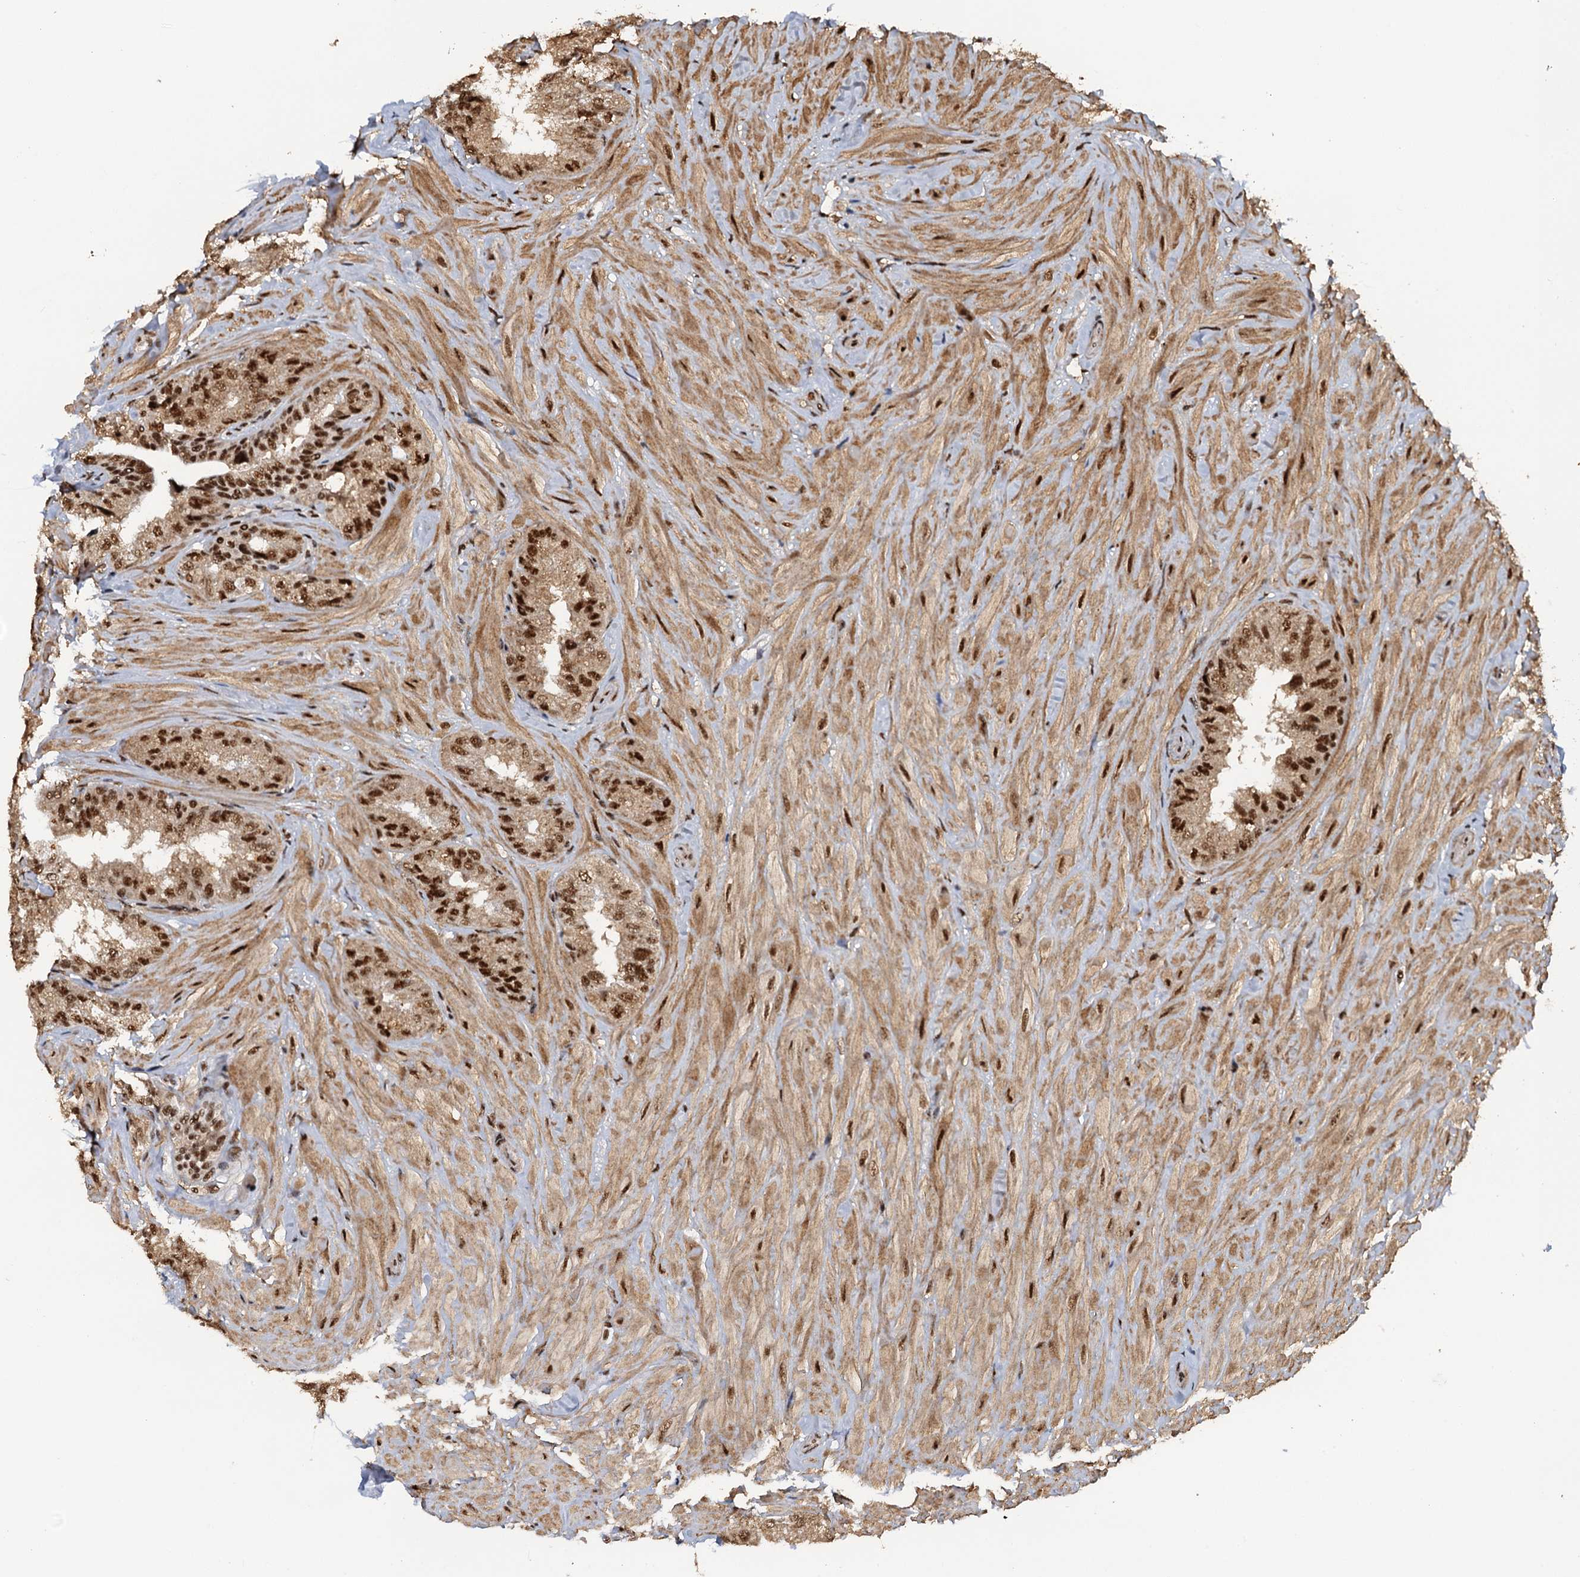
{"staining": {"intensity": "moderate", "quantity": ">75%", "location": "nuclear"}, "tissue": "seminal vesicle", "cell_type": "Glandular cells", "image_type": "normal", "snomed": [{"axis": "morphology", "description": "Normal tissue, NOS"}, {"axis": "topography", "description": "Prostate and seminal vesicle, NOS"}, {"axis": "topography", "description": "Prostate"}, {"axis": "topography", "description": "Seminal veicle"}], "caption": "Seminal vesicle was stained to show a protein in brown. There is medium levels of moderate nuclear positivity in about >75% of glandular cells. The protein of interest is stained brown, and the nuclei are stained in blue (DAB IHC with brightfield microscopy, high magnification).", "gene": "ZC3H18", "patient": {"sex": "male", "age": 67}}